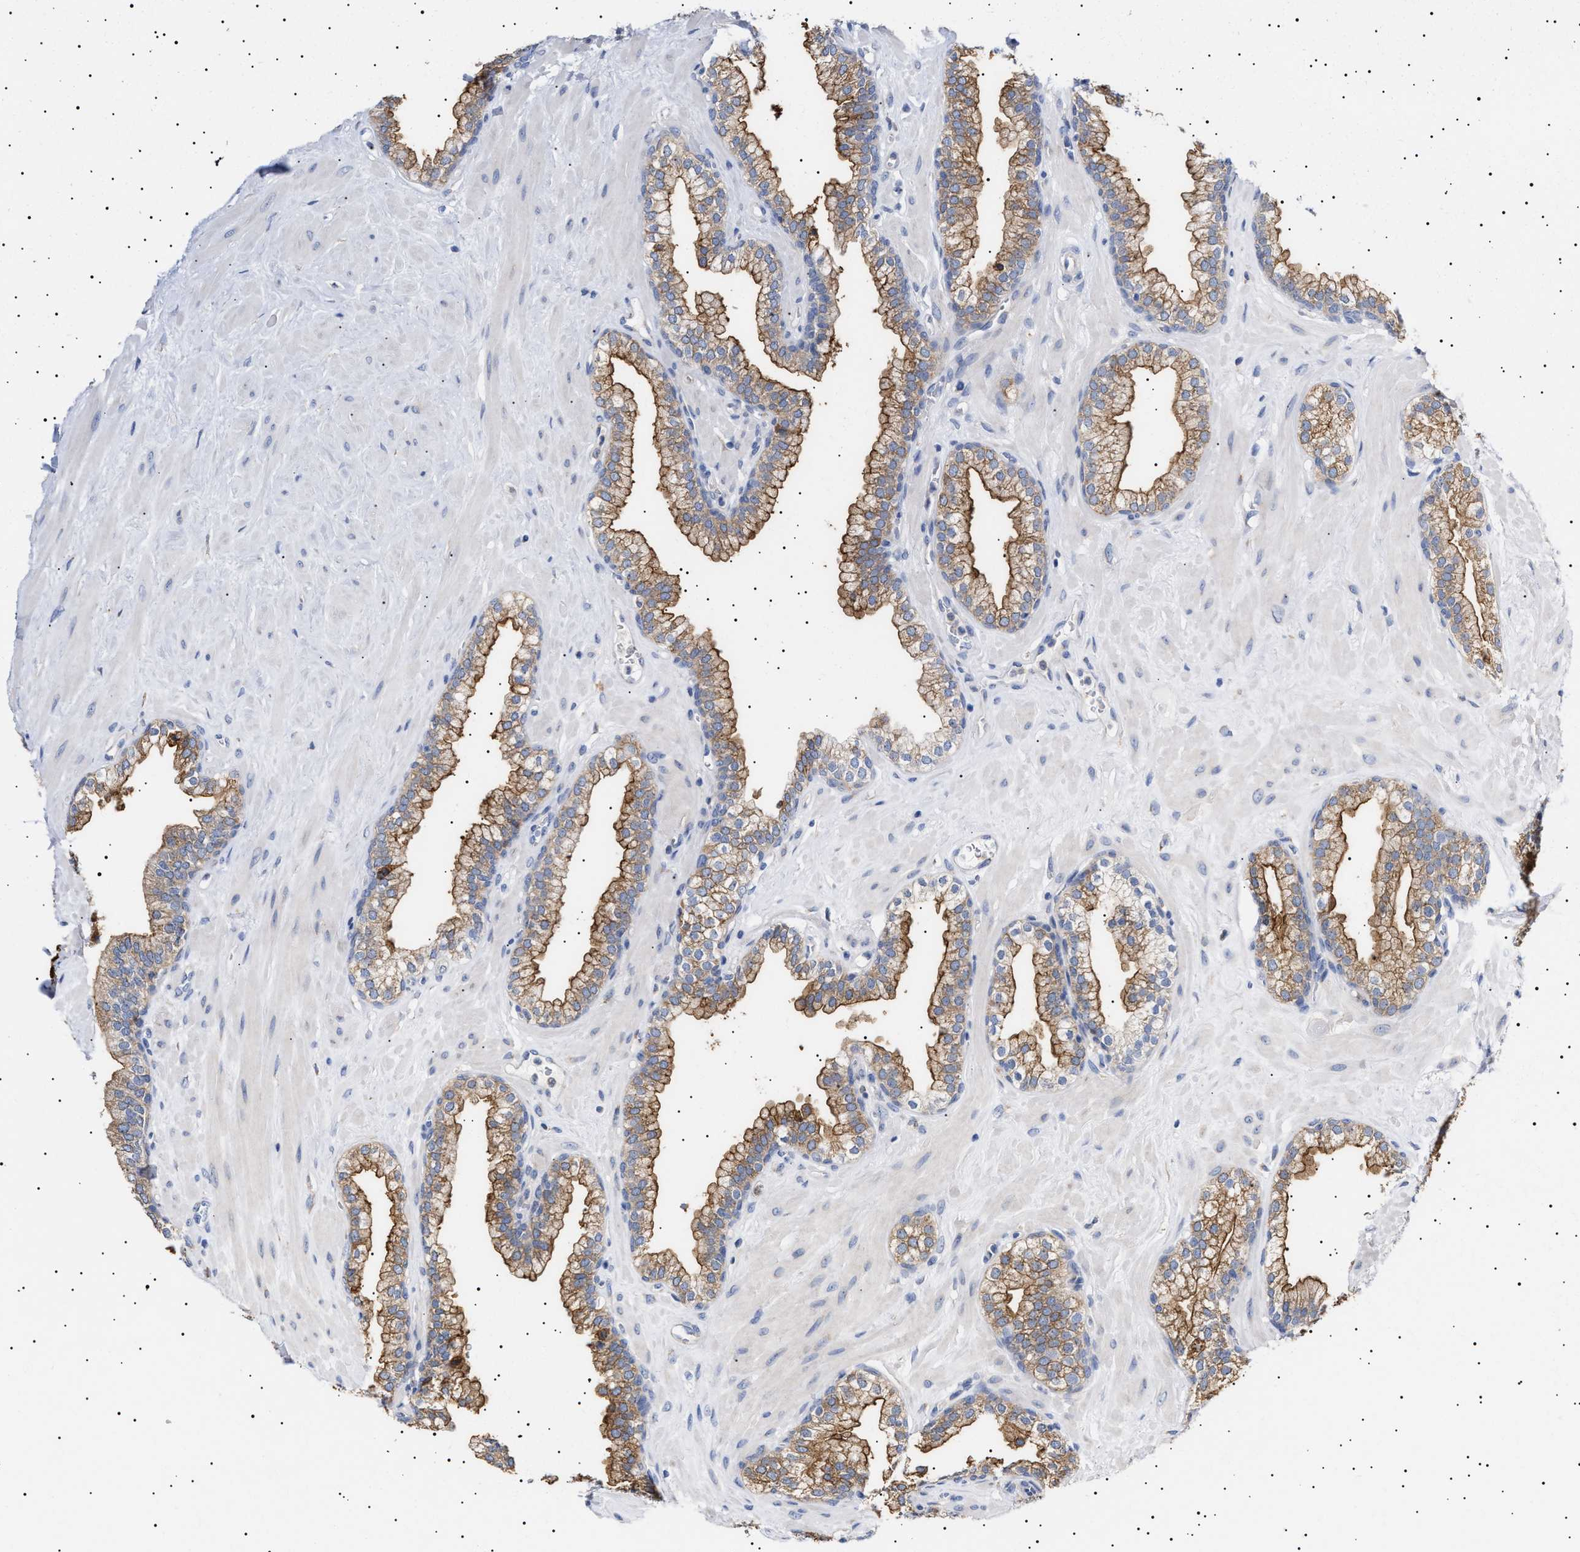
{"staining": {"intensity": "moderate", "quantity": ">75%", "location": "cytoplasmic/membranous"}, "tissue": "prostate", "cell_type": "Glandular cells", "image_type": "normal", "snomed": [{"axis": "morphology", "description": "Normal tissue, NOS"}, {"axis": "morphology", "description": "Urothelial carcinoma, Low grade"}, {"axis": "topography", "description": "Urinary bladder"}, {"axis": "topography", "description": "Prostate"}], "caption": "Immunohistochemistry (IHC) micrograph of unremarkable prostate stained for a protein (brown), which shows medium levels of moderate cytoplasmic/membranous staining in approximately >75% of glandular cells.", "gene": "ERCC6L2", "patient": {"sex": "male", "age": 60}}